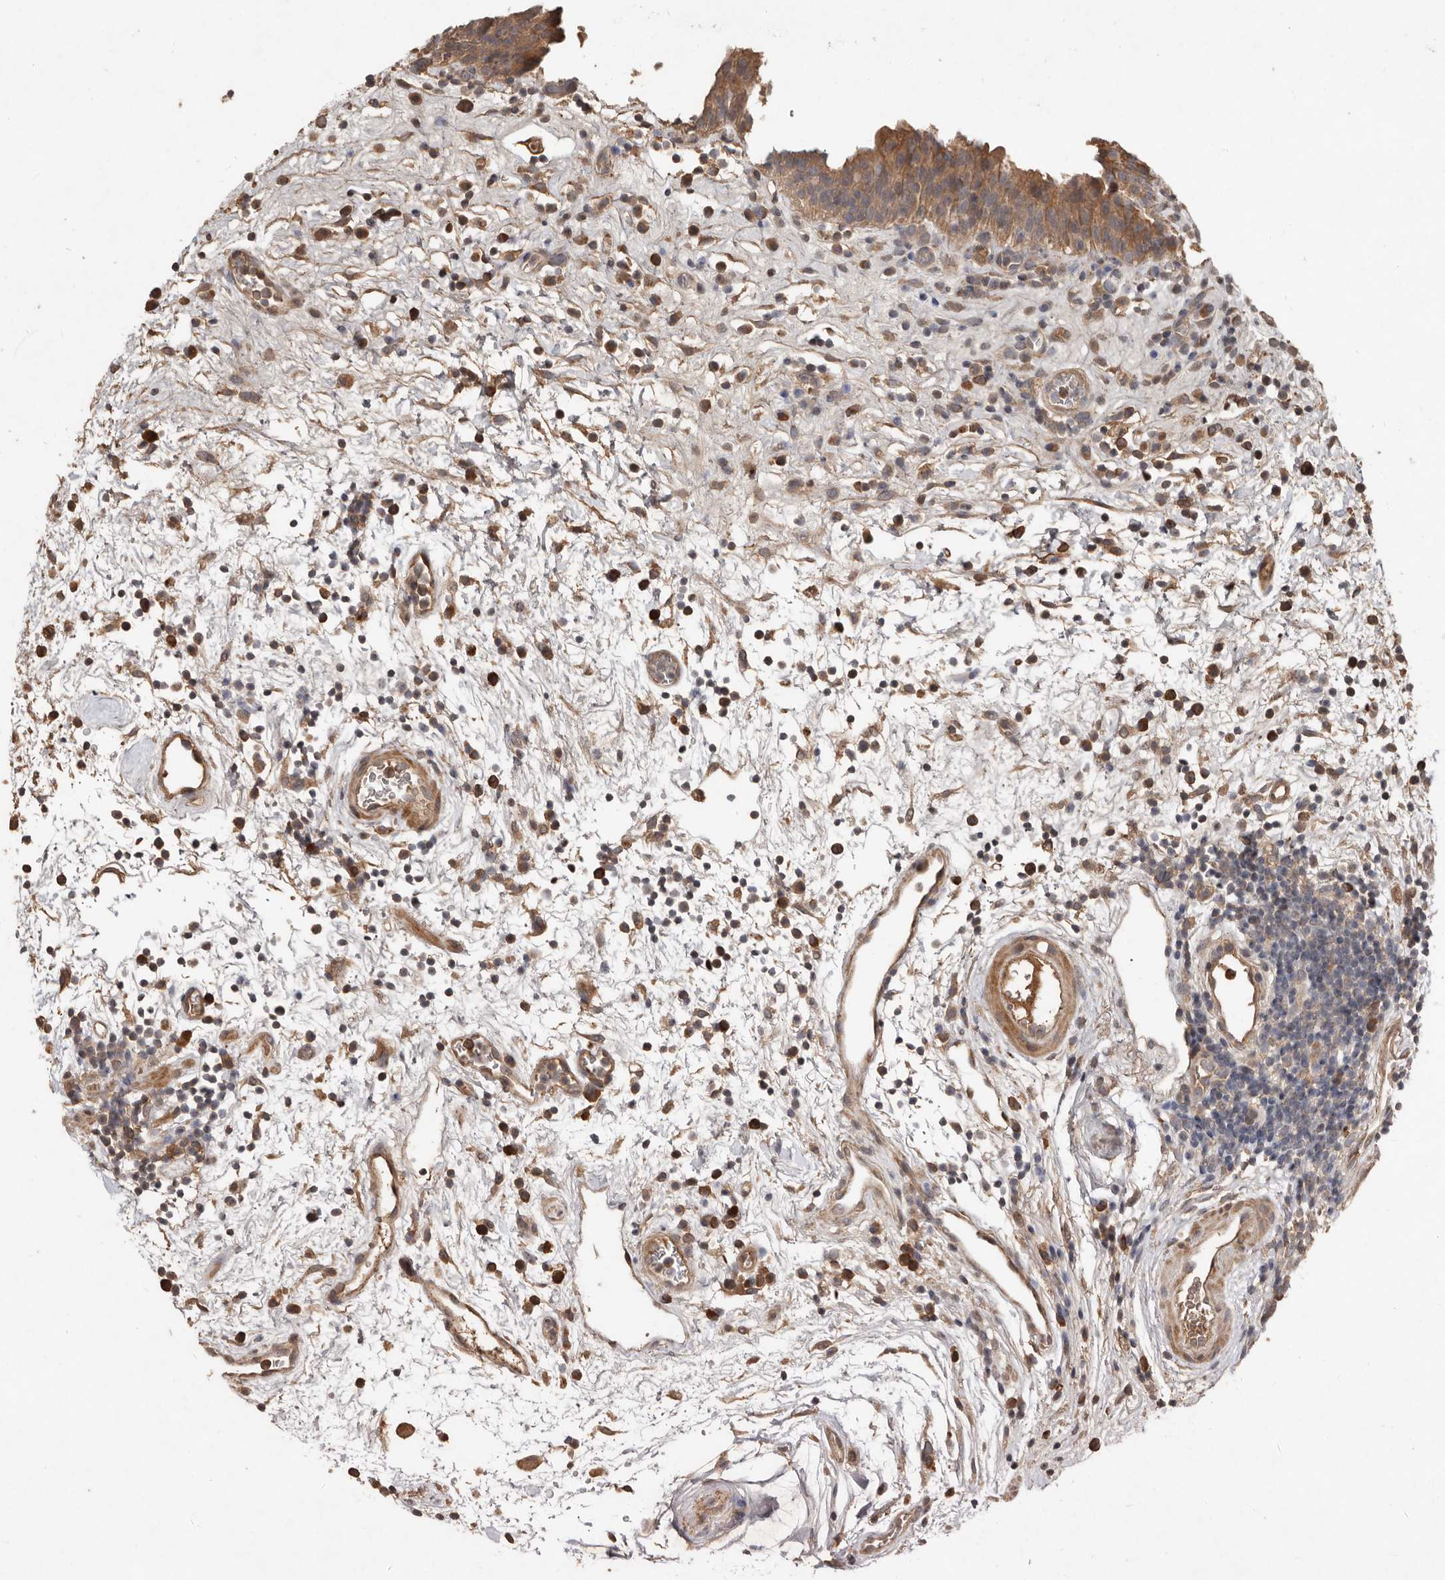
{"staining": {"intensity": "moderate", "quantity": ">75%", "location": "cytoplasmic/membranous"}, "tissue": "urinary bladder", "cell_type": "Urothelial cells", "image_type": "normal", "snomed": [{"axis": "morphology", "description": "Normal tissue, NOS"}, {"axis": "morphology", "description": "Inflammation, NOS"}, {"axis": "topography", "description": "Urinary bladder"}], "caption": "Immunohistochemistry (IHC) staining of benign urinary bladder, which demonstrates medium levels of moderate cytoplasmic/membranous positivity in about >75% of urothelial cells indicating moderate cytoplasmic/membranous protein staining. The staining was performed using DAB (brown) for protein detection and nuclei were counterstained in hematoxylin (blue).", "gene": "KIF26B", "patient": {"sex": "female", "age": 75}}